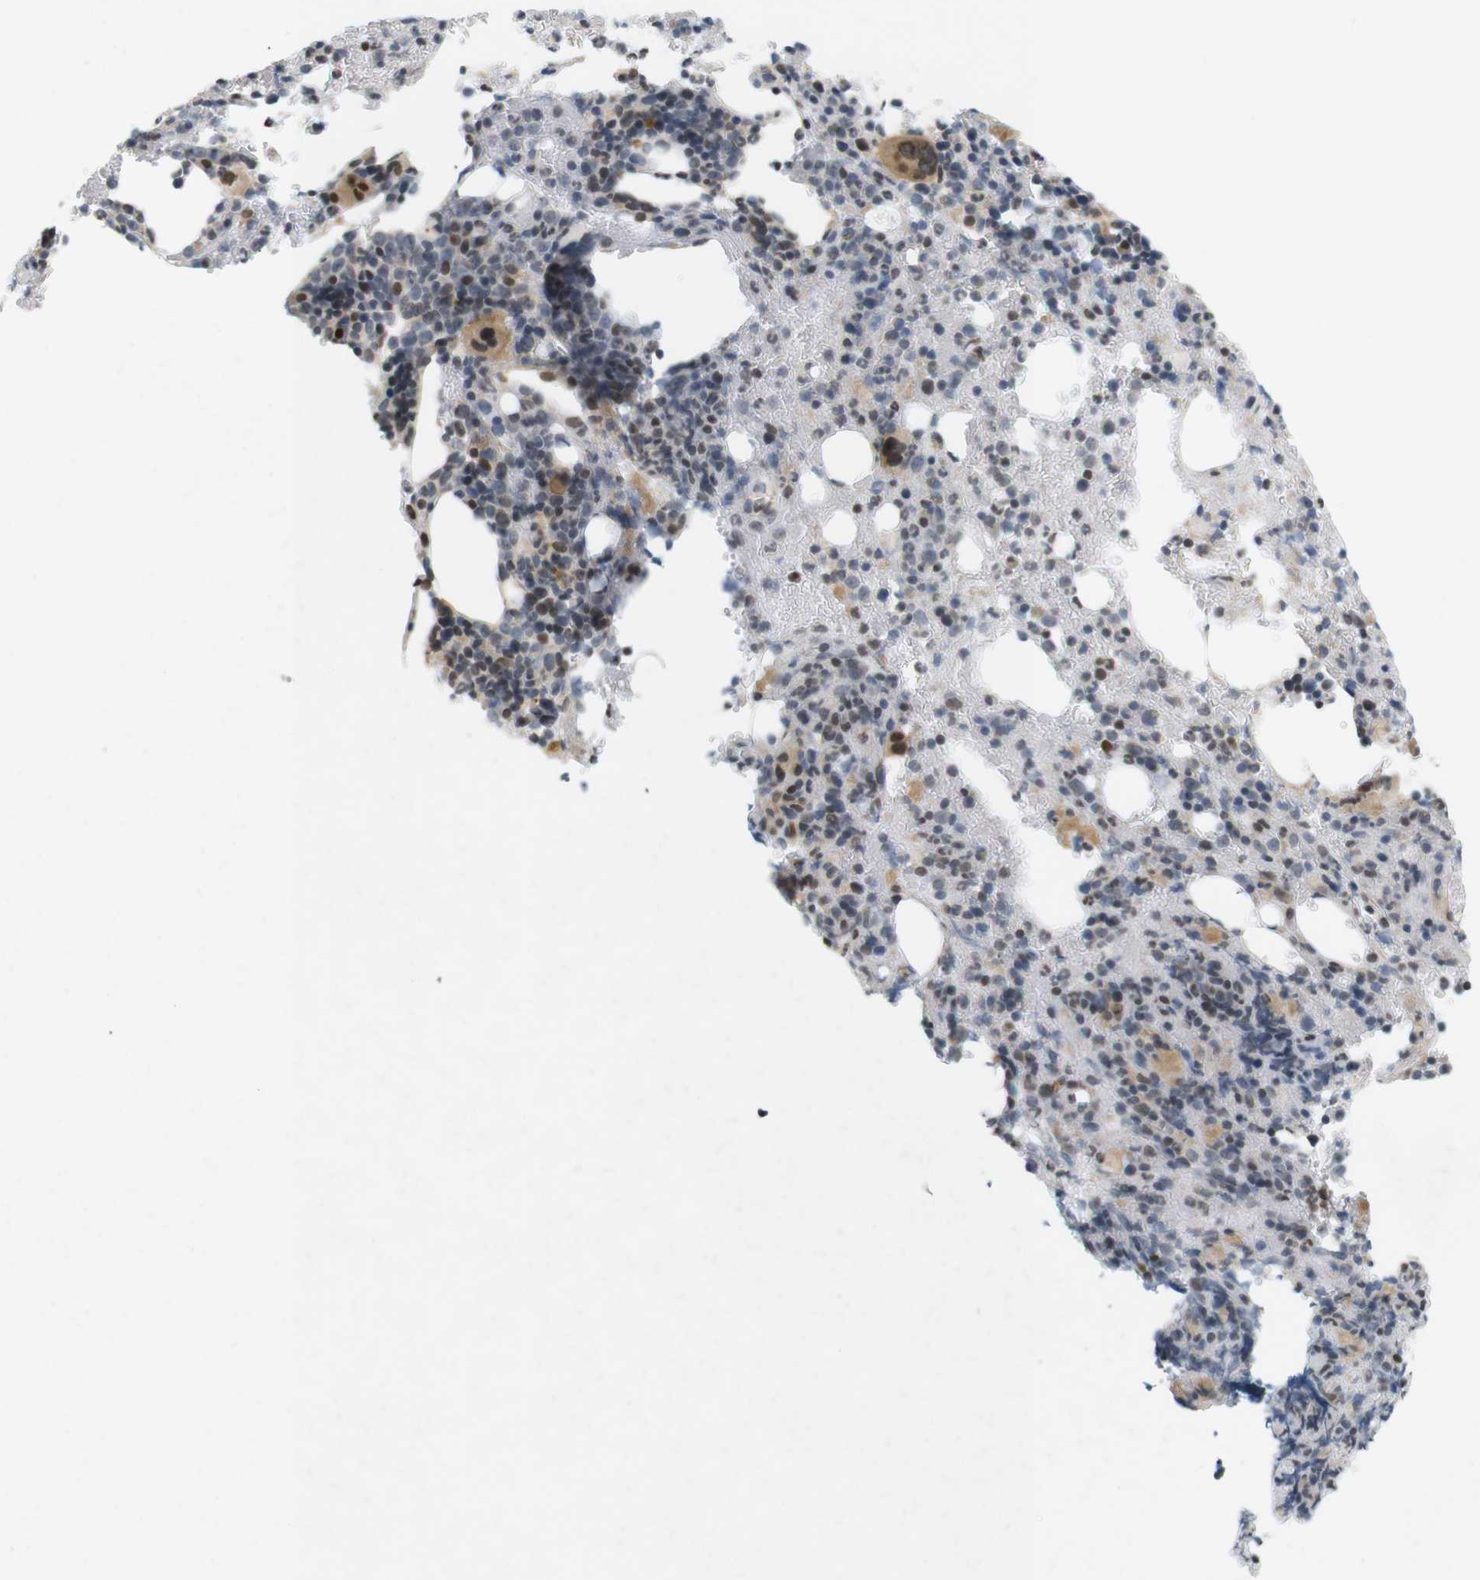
{"staining": {"intensity": "moderate", "quantity": "<25%", "location": "cytoplasmic/membranous,nuclear"}, "tissue": "bone marrow", "cell_type": "Hematopoietic cells", "image_type": "normal", "snomed": [{"axis": "morphology", "description": "Normal tissue, NOS"}, {"axis": "morphology", "description": "Inflammation, NOS"}, {"axis": "topography", "description": "Bone marrow"}], "caption": "This micrograph demonstrates benign bone marrow stained with IHC to label a protein in brown. The cytoplasmic/membranous,nuclear of hematopoietic cells show moderate positivity for the protein. Nuclei are counter-stained blue.", "gene": "PPP1R14A", "patient": {"sex": "male", "age": 72}}